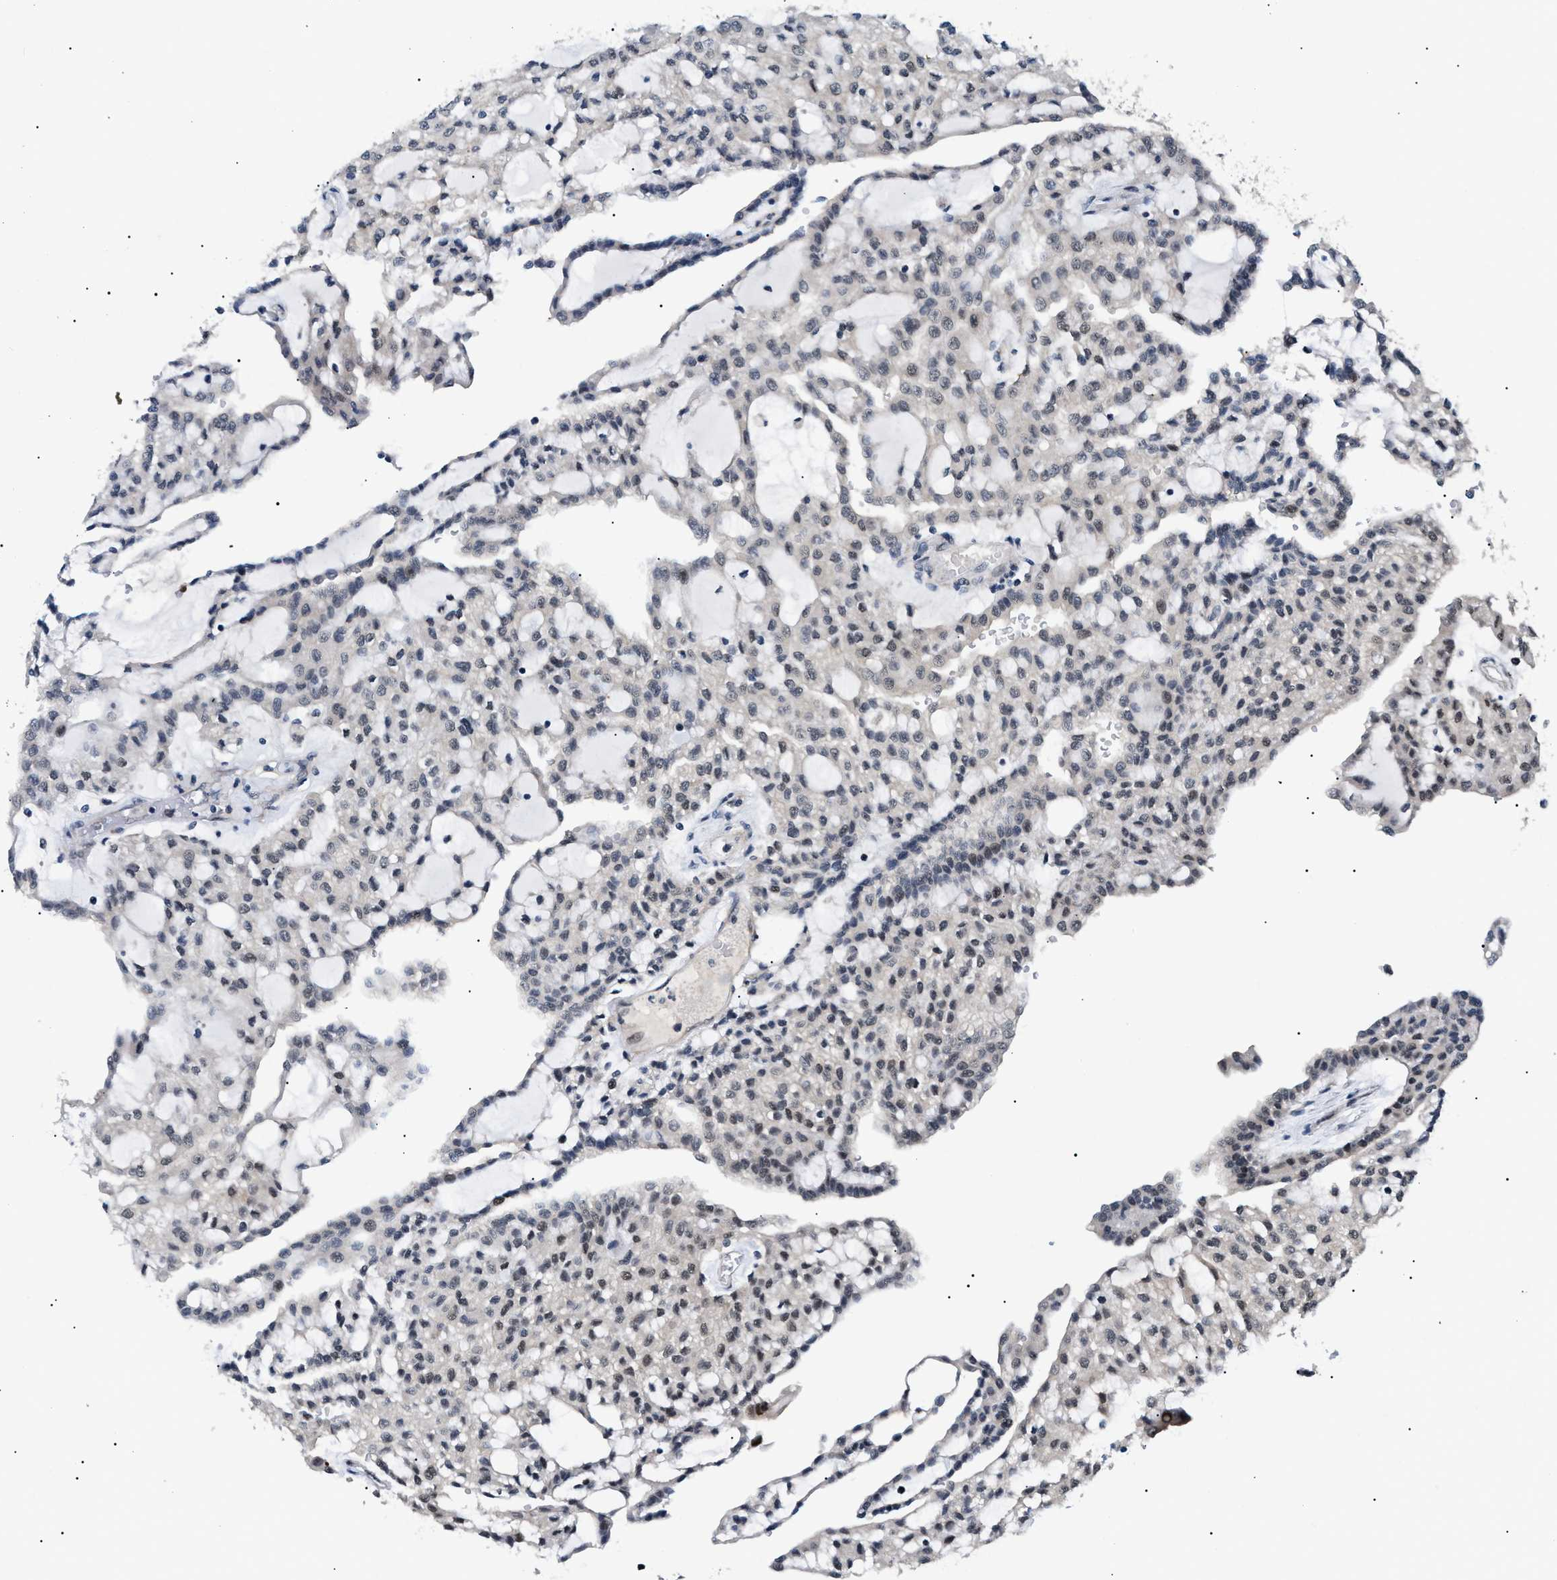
{"staining": {"intensity": "weak", "quantity": "<25%", "location": "nuclear"}, "tissue": "renal cancer", "cell_type": "Tumor cells", "image_type": "cancer", "snomed": [{"axis": "morphology", "description": "Adenocarcinoma, NOS"}, {"axis": "topography", "description": "Kidney"}], "caption": "Protein analysis of renal adenocarcinoma exhibits no significant staining in tumor cells. The staining was performed using DAB (3,3'-diaminobenzidine) to visualize the protein expression in brown, while the nuclei were stained in blue with hematoxylin (Magnification: 20x).", "gene": "CWC25", "patient": {"sex": "male", "age": 63}}